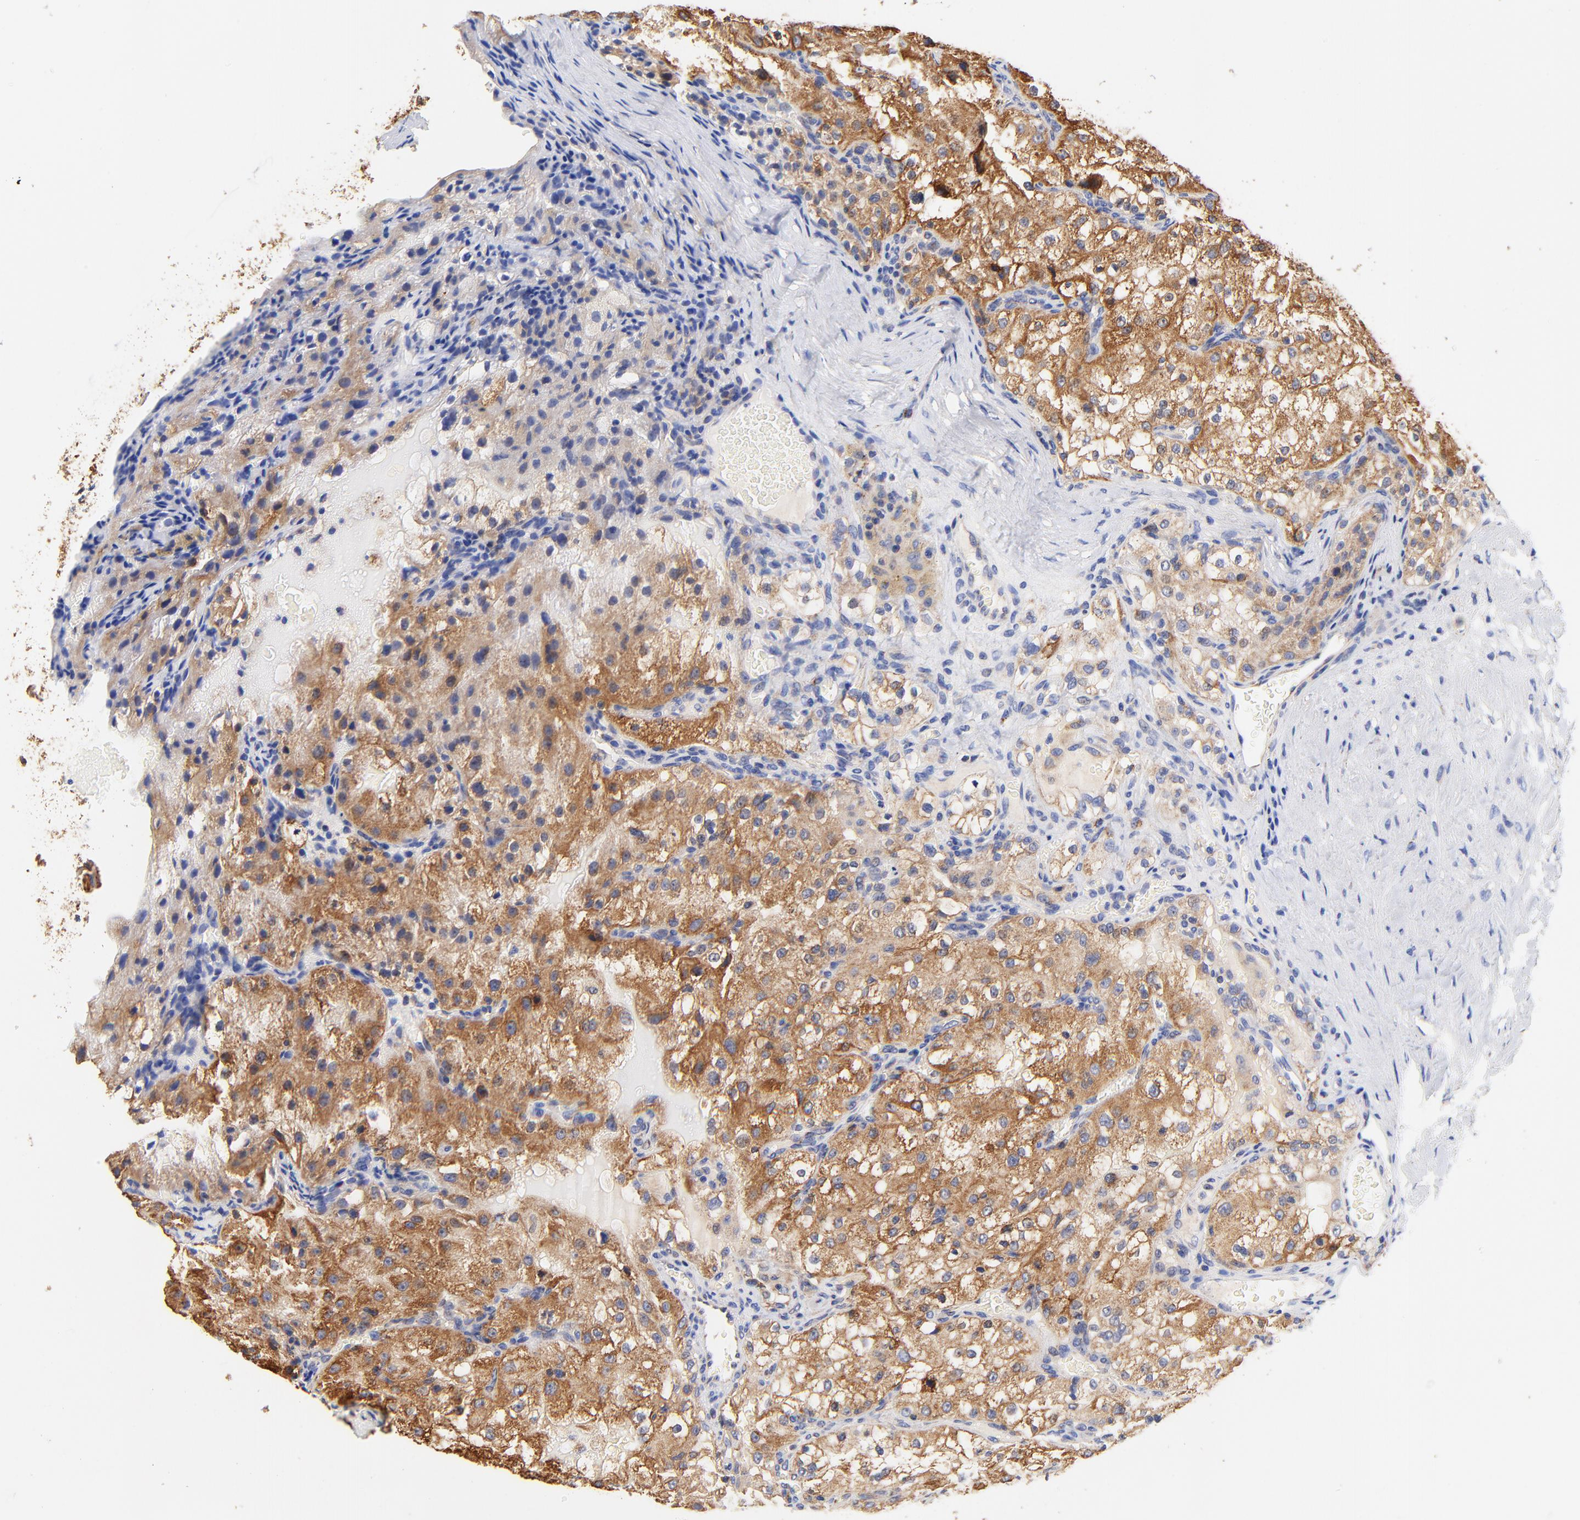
{"staining": {"intensity": "strong", "quantity": ">75%", "location": "cytoplasmic/membranous"}, "tissue": "renal cancer", "cell_type": "Tumor cells", "image_type": "cancer", "snomed": [{"axis": "morphology", "description": "Adenocarcinoma, NOS"}, {"axis": "topography", "description": "Kidney"}], "caption": "There is high levels of strong cytoplasmic/membranous positivity in tumor cells of renal adenocarcinoma, as demonstrated by immunohistochemical staining (brown color).", "gene": "ATP5F1D", "patient": {"sex": "female", "age": 74}}